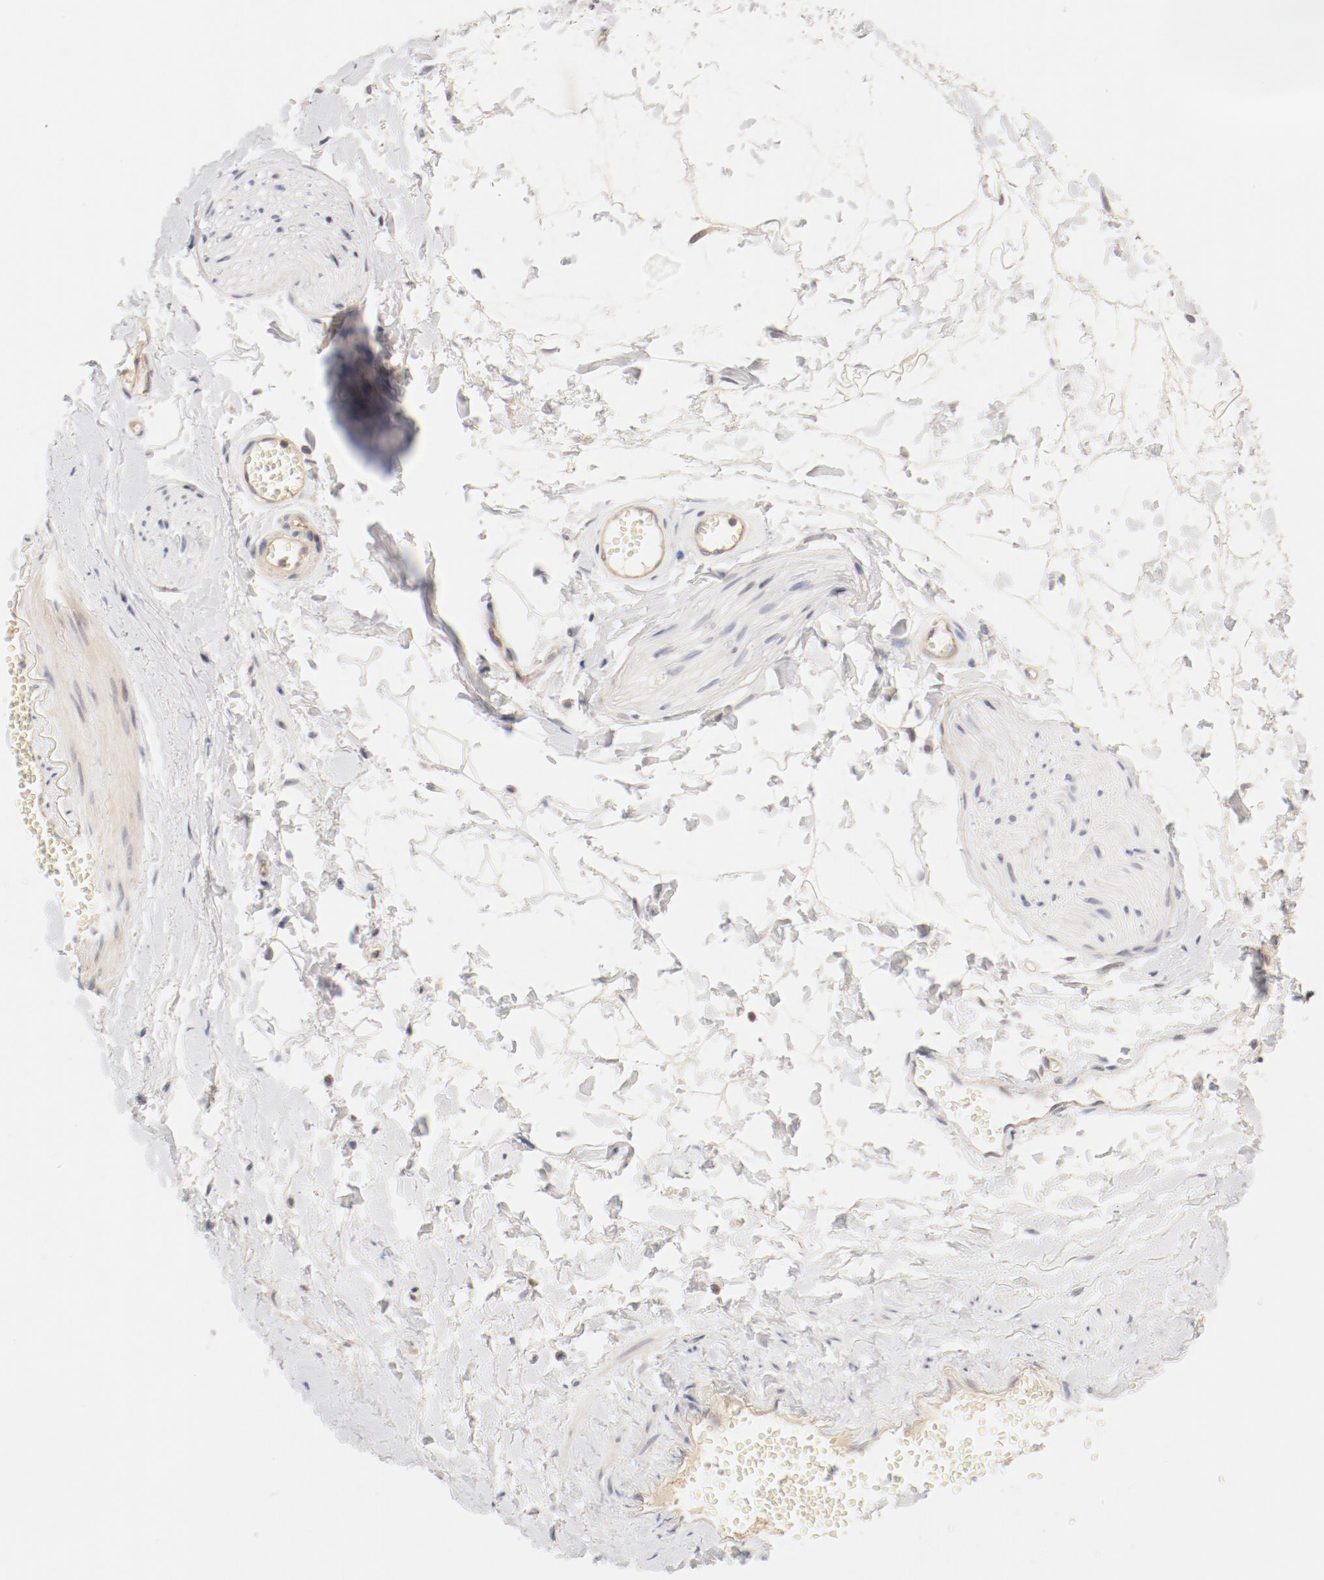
{"staining": {"intensity": "weak", "quantity": "25%-75%", "location": "cytoplasmic/membranous"}, "tissue": "adipose tissue", "cell_type": "Adipocytes", "image_type": "normal", "snomed": [{"axis": "morphology", "description": "Normal tissue, NOS"}, {"axis": "morphology", "description": "Inflammation, NOS"}, {"axis": "topography", "description": "Salivary gland"}, {"axis": "topography", "description": "Peripheral nerve tissue"}], "caption": "This is a histology image of immunohistochemistry staining of normal adipose tissue, which shows weak expression in the cytoplasmic/membranous of adipocytes.", "gene": "ZNF267", "patient": {"sex": "female", "age": 75}}